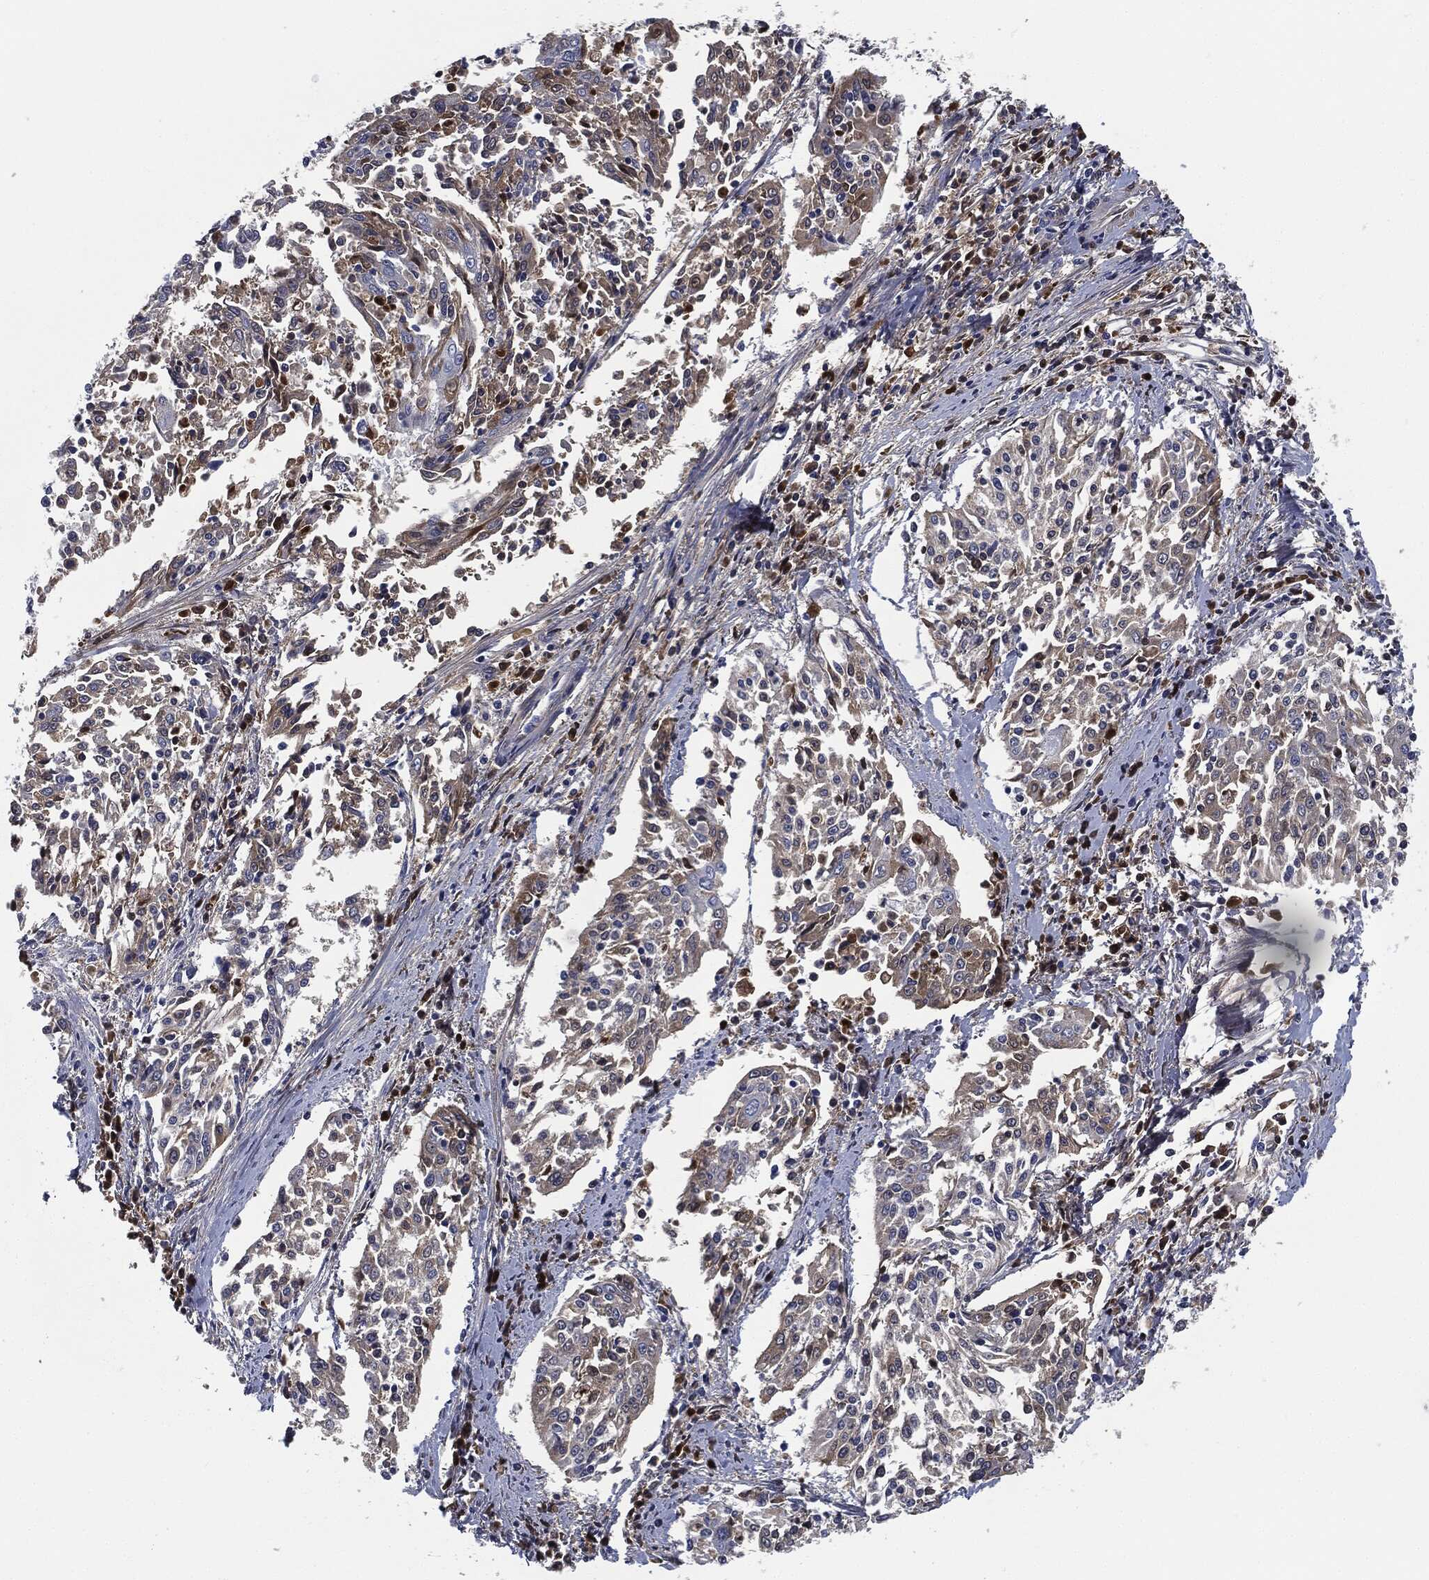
{"staining": {"intensity": "weak", "quantity": "<25%", "location": "cytoplasmic/membranous"}, "tissue": "cervical cancer", "cell_type": "Tumor cells", "image_type": "cancer", "snomed": [{"axis": "morphology", "description": "Squamous cell carcinoma, NOS"}, {"axis": "topography", "description": "Cervix"}], "caption": "High power microscopy image of an IHC micrograph of cervical cancer (squamous cell carcinoma), revealing no significant staining in tumor cells.", "gene": "SIGLEC7", "patient": {"sex": "female", "age": 41}}